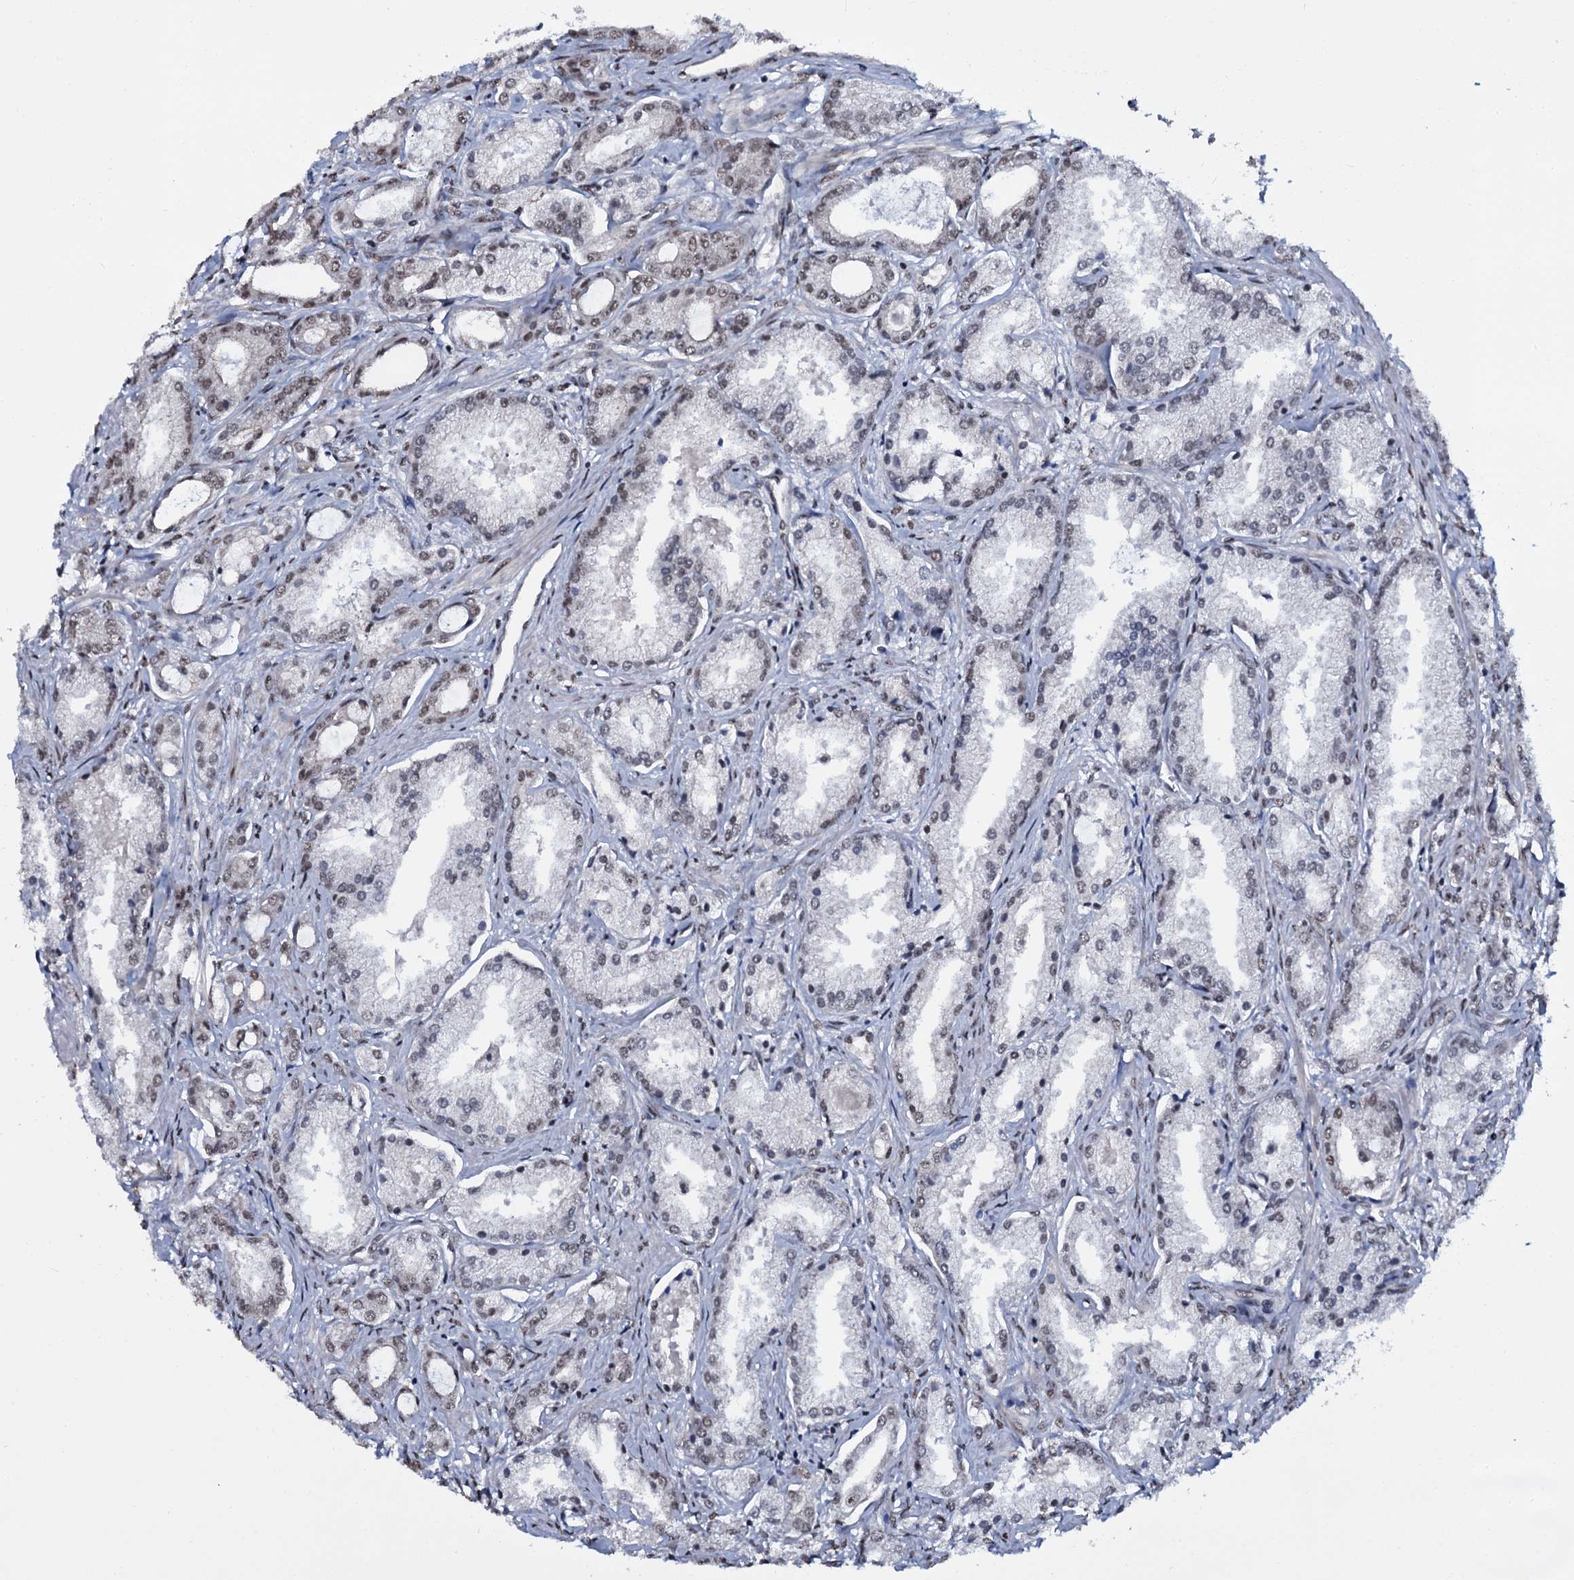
{"staining": {"intensity": "weak", "quantity": "25%-75%", "location": "nuclear"}, "tissue": "prostate cancer", "cell_type": "Tumor cells", "image_type": "cancer", "snomed": [{"axis": "morphology", "description": "Adenocarcinoma, Low grade"}, {"axis": "topography", "description": "Prostate"}], "caption": "Immunohistochemistry micrograph of neoplastic tissue: prostate adenocarcinoma (low-grade) stained using immunohistochemistry (IHC) shows low levels of weak protein expression localized specifically in the nuclear of tumor cells, appearing as a nuclear brown color.", "gene": "SH2D4B", "patient": {"sex": "male", "age": 68}}